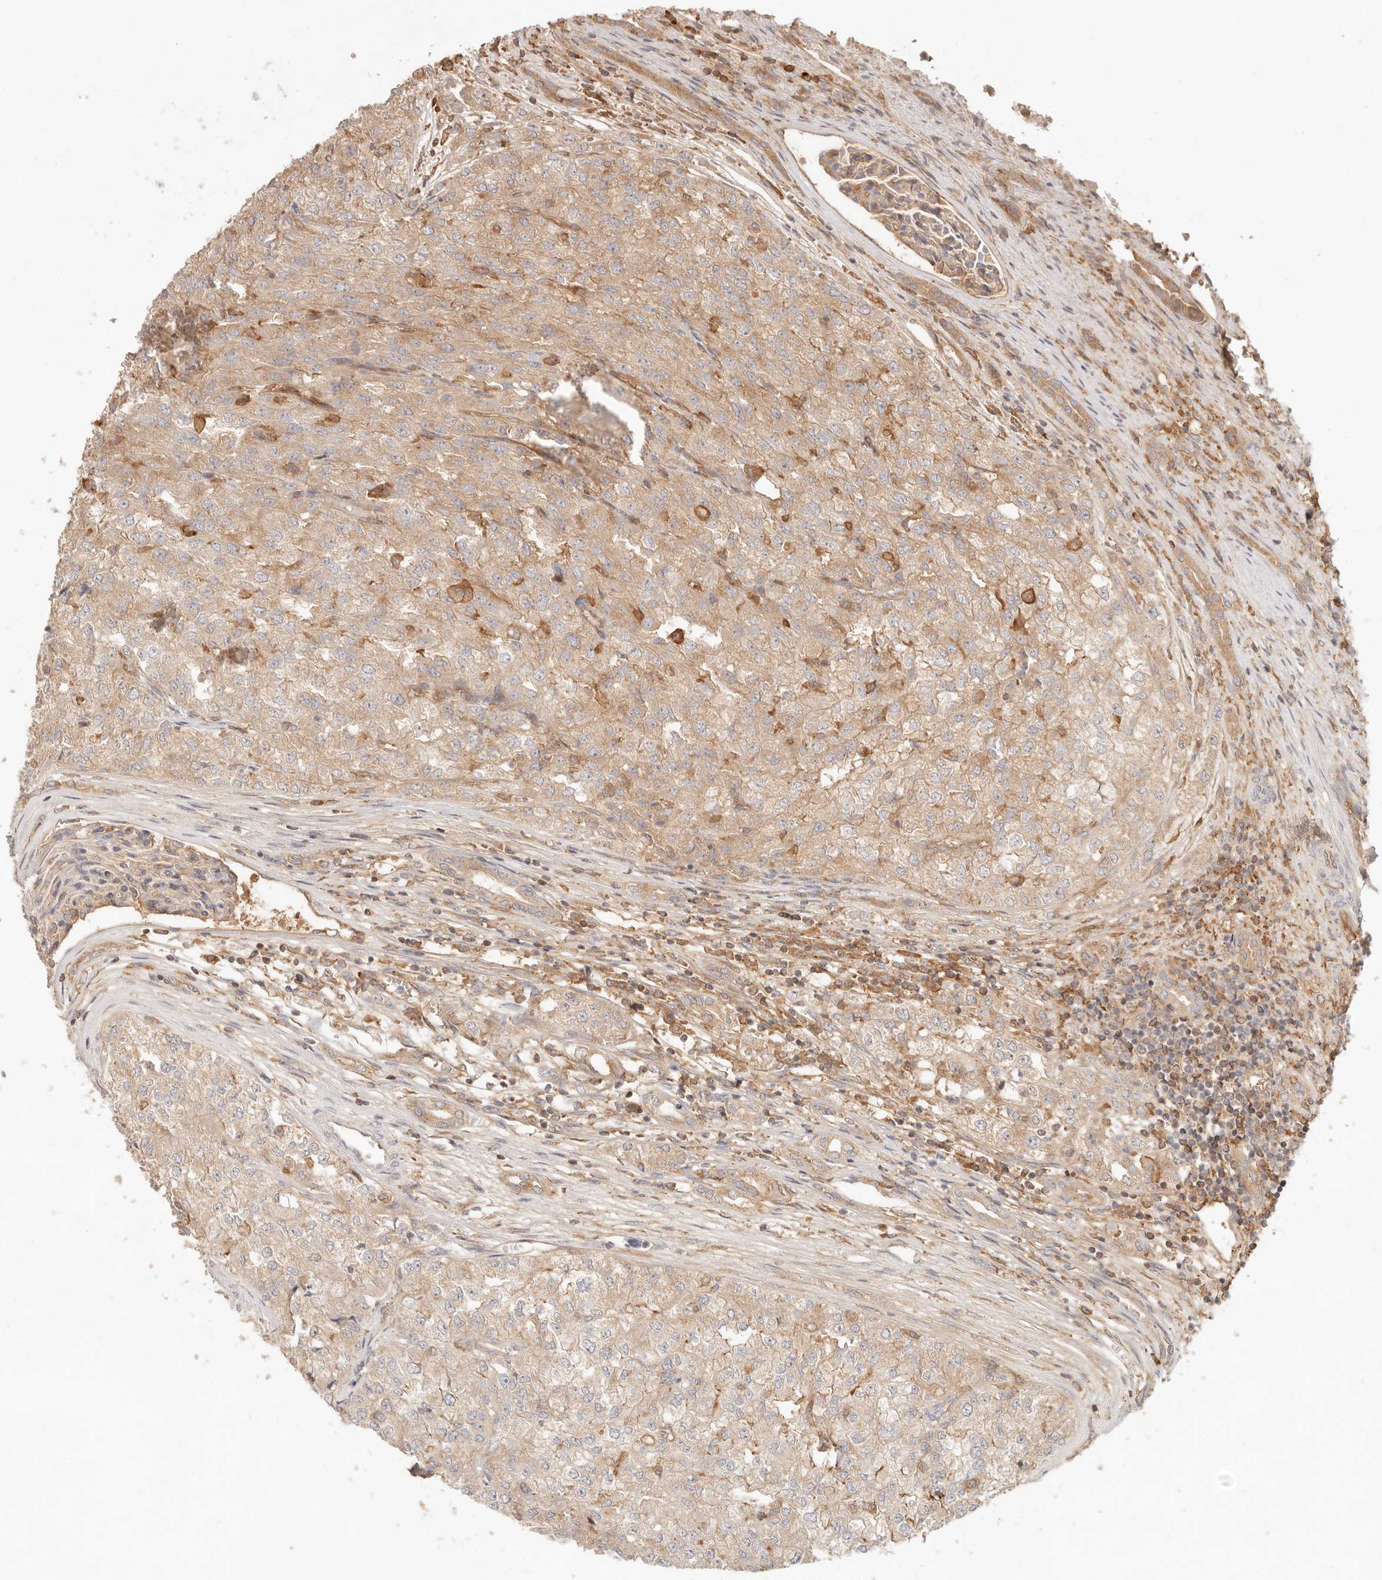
{"staining": {"intensity": "weak", "quantity": "25%-75%", "location": "cytoplasmic/membranous"}, "tissue": "renal cancer", "cell_type": "Tumor cells", "image_type": "cancer", "snomed": [{"axis": "morphology", "description": "Adenocarcinoma, NOS"}, {"axis": "topography", "description": "Kidney"}], "caption": "Renal adenocarcinoma stained for a protein (brown) displays weak cytoplasmic/membranous positive staining in about 25%-75% of tumor cells.", "gene": "NECAP2", "patient": {"sex": "female", "age": 54}}